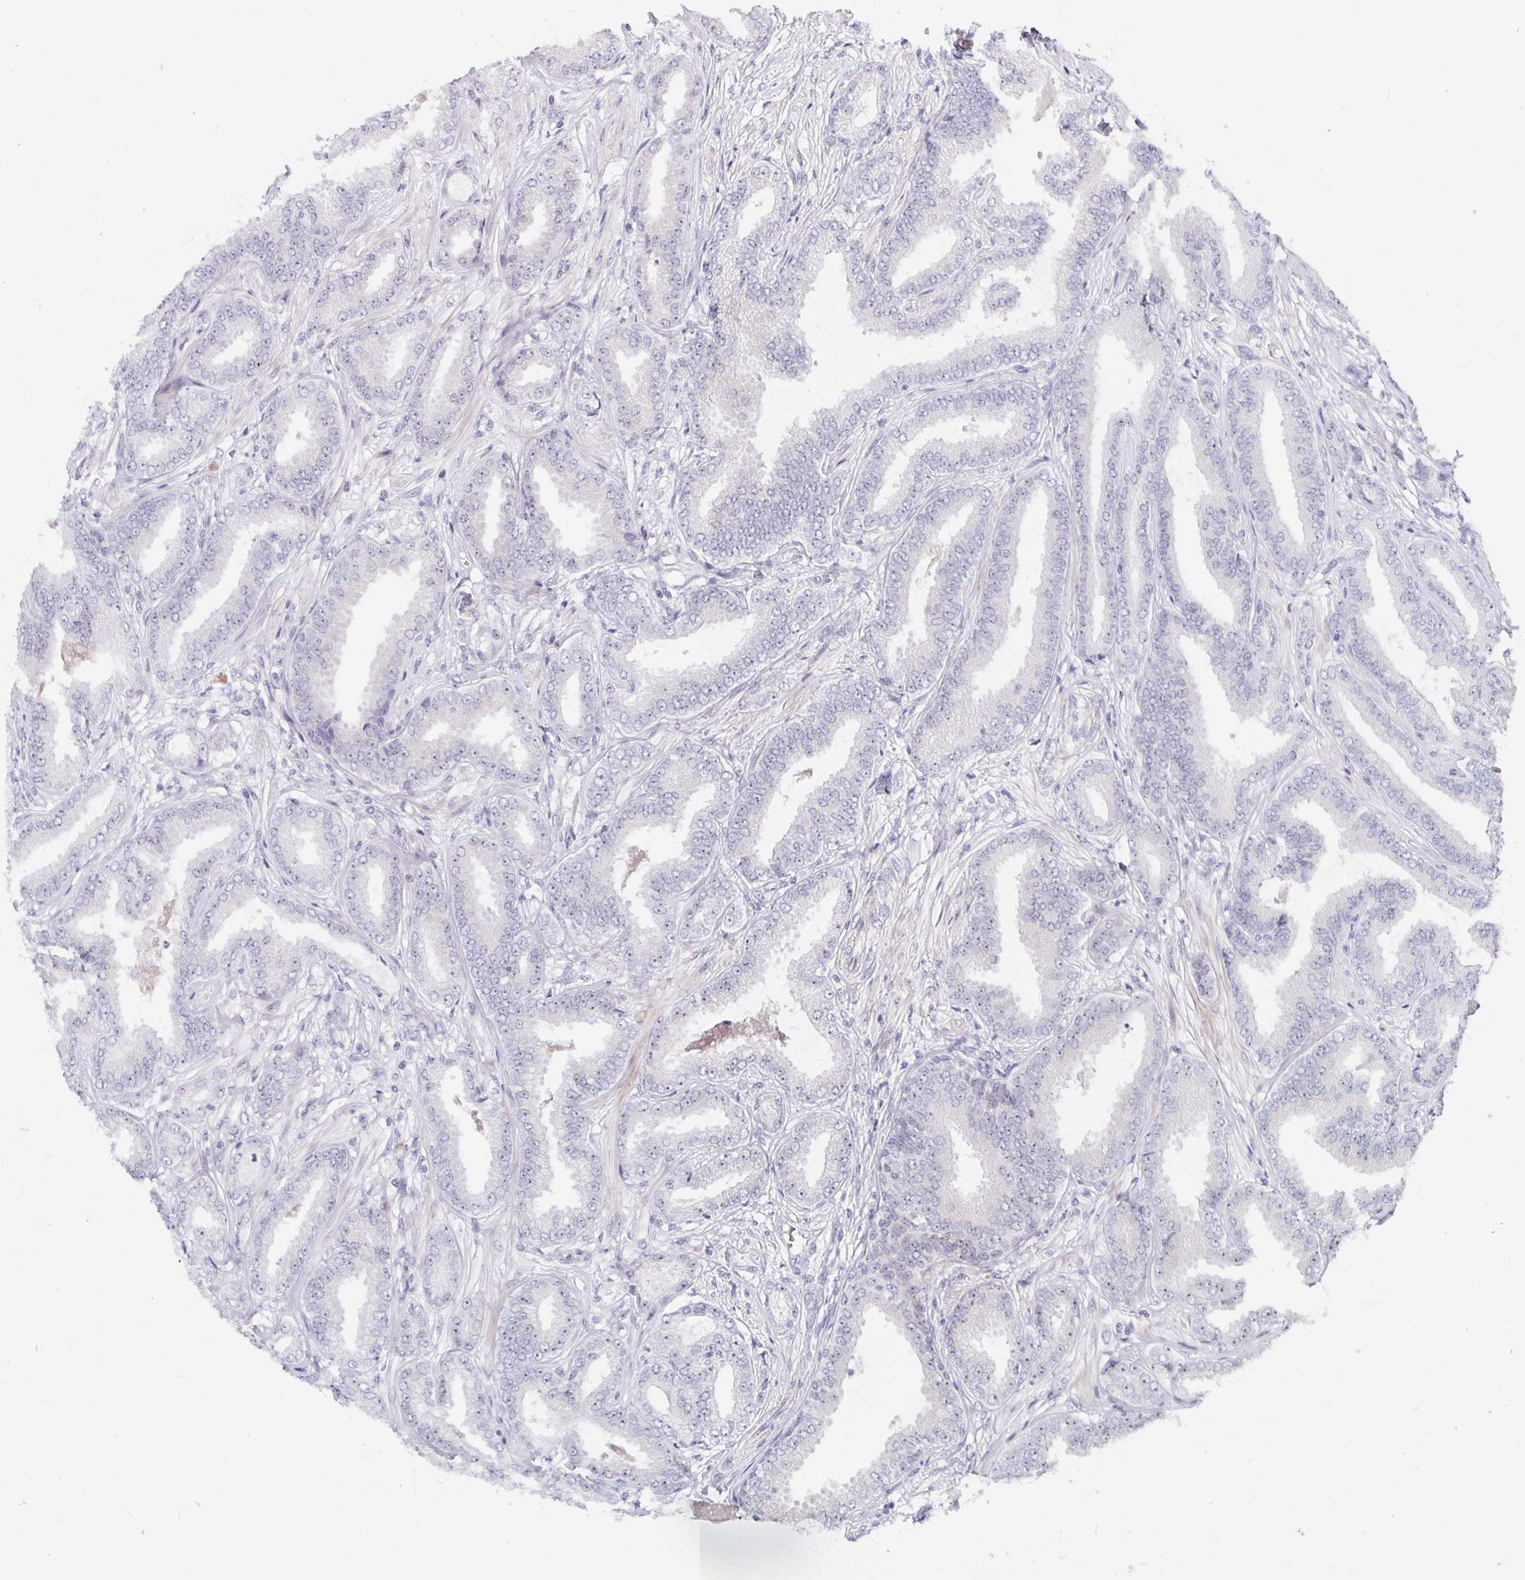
{"staining": {"intensity": "negative", "quantity": "none", "location": "none"}, "tissue": "prostate cancer", "cell_type": "Tumor cells", "image_type": "cancer", "snomed": [{"axis": "morphology", "description": "Adenocarcinoma, Low grade"}, {"axis": "topography", "description": "Prostate"}], "caption": "The photomicrograph exhibits no significant positivity in tumor cells of prostate adenocarcinoma (low-grade). (Stains: DAB immunohistochemistry (IHC) with hematoxylin counter stain, Microscopy: brightfield microscopy at high magnification).", "gene": "NUP85", "patient": {"sex": "male", "age": 55}}